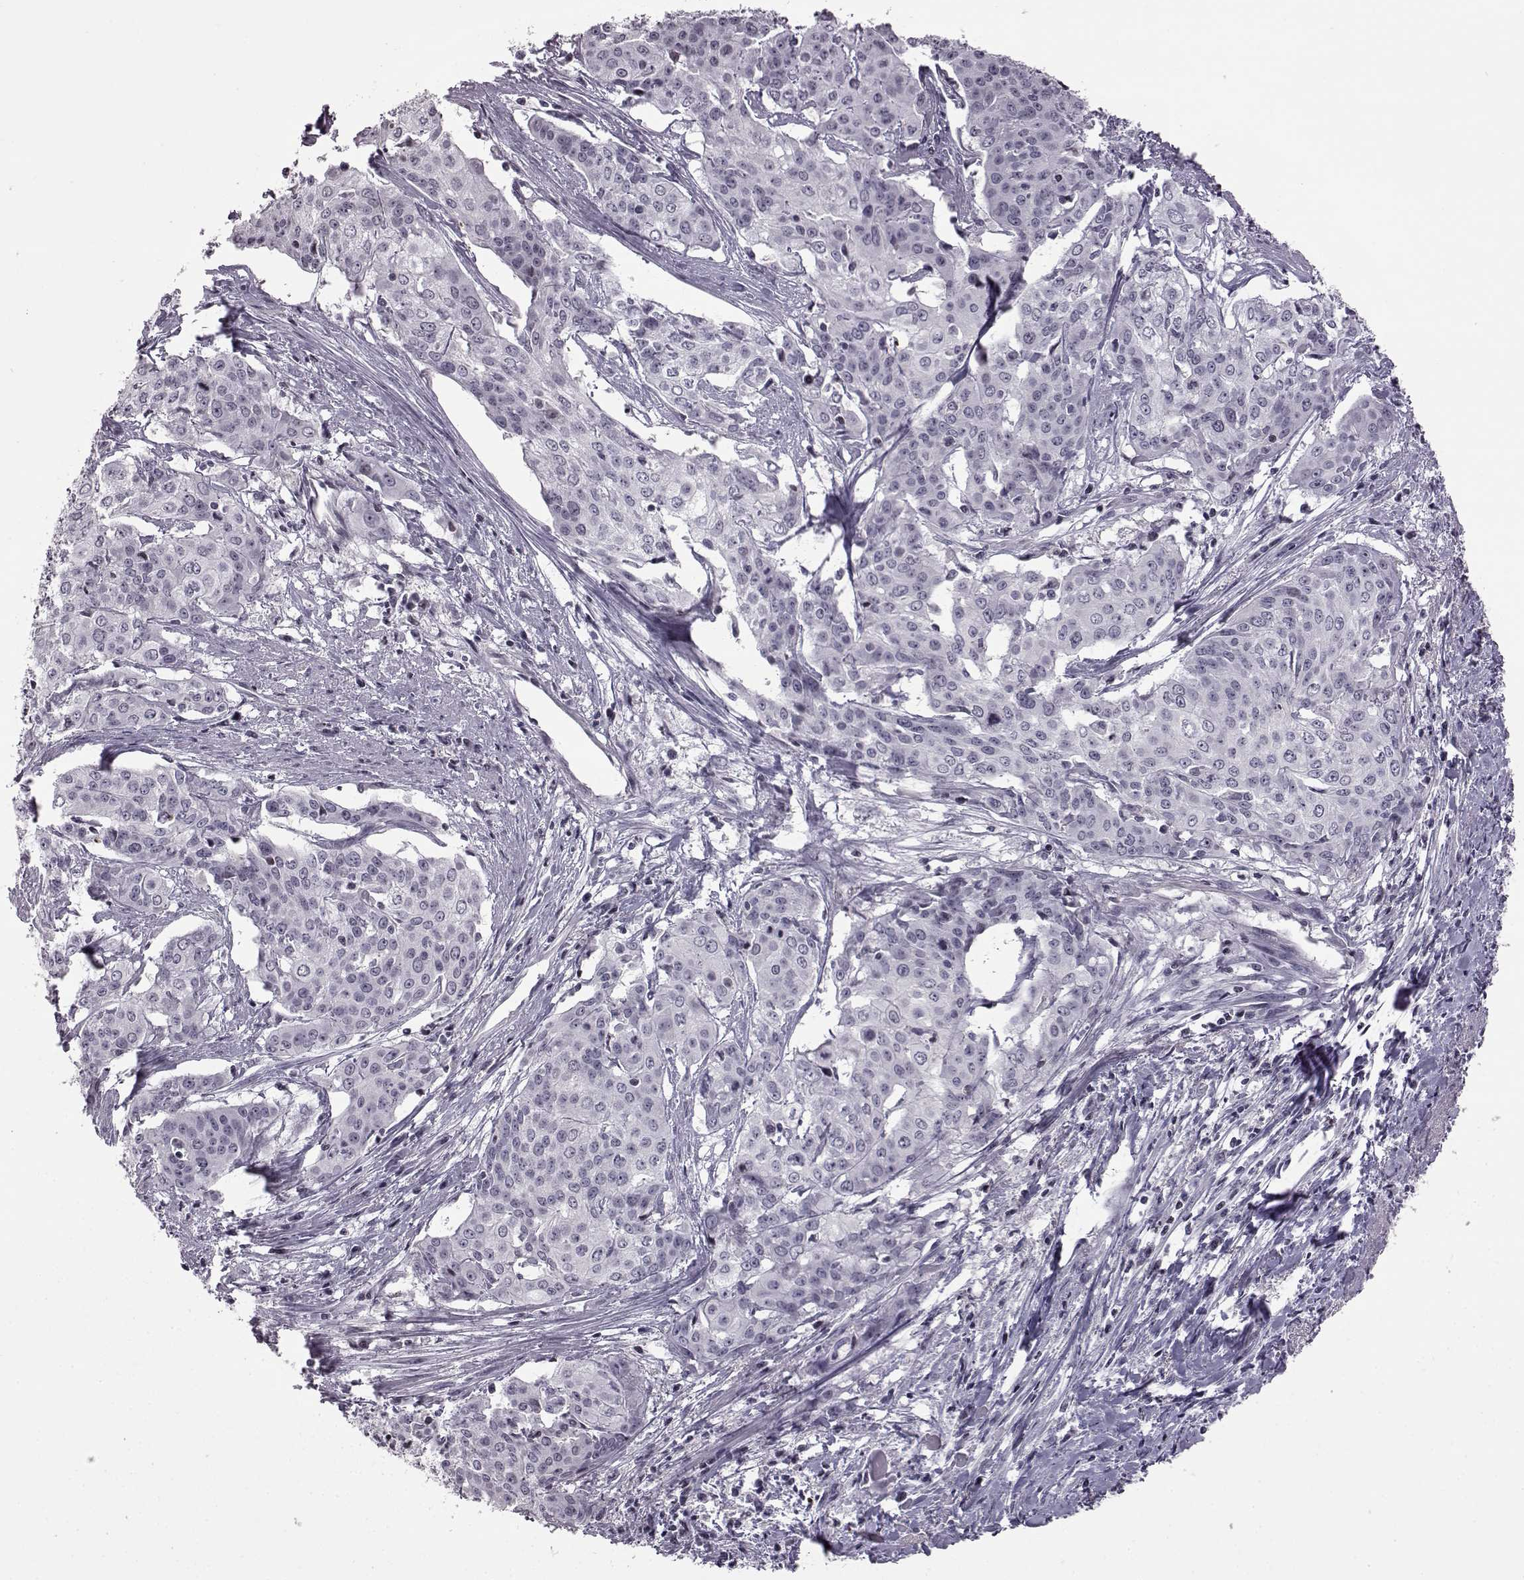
{"staining": {"intensity": "negative", "quantity": "none", "location": "none"}, "tissue": "cervical cancer", "cell_type": "Tumor cells", "image_type": "cancer", "snomed": [{"axis": "morphology", "description": "Squamous cell carcinoma, NOS"}, {"axis": "topography", "description": "Cervix"}], "caption": "Immunohistochemical staining of cervical squamous cell carcinoma shows no significant positivity in tumor cells. (Stains: DAB IHC with hematoxylin counter stain, Microscopy: brightfield microscopy at high magnification).", "gene": "GAL", "patient": {"sex": "female", "age": 39}}